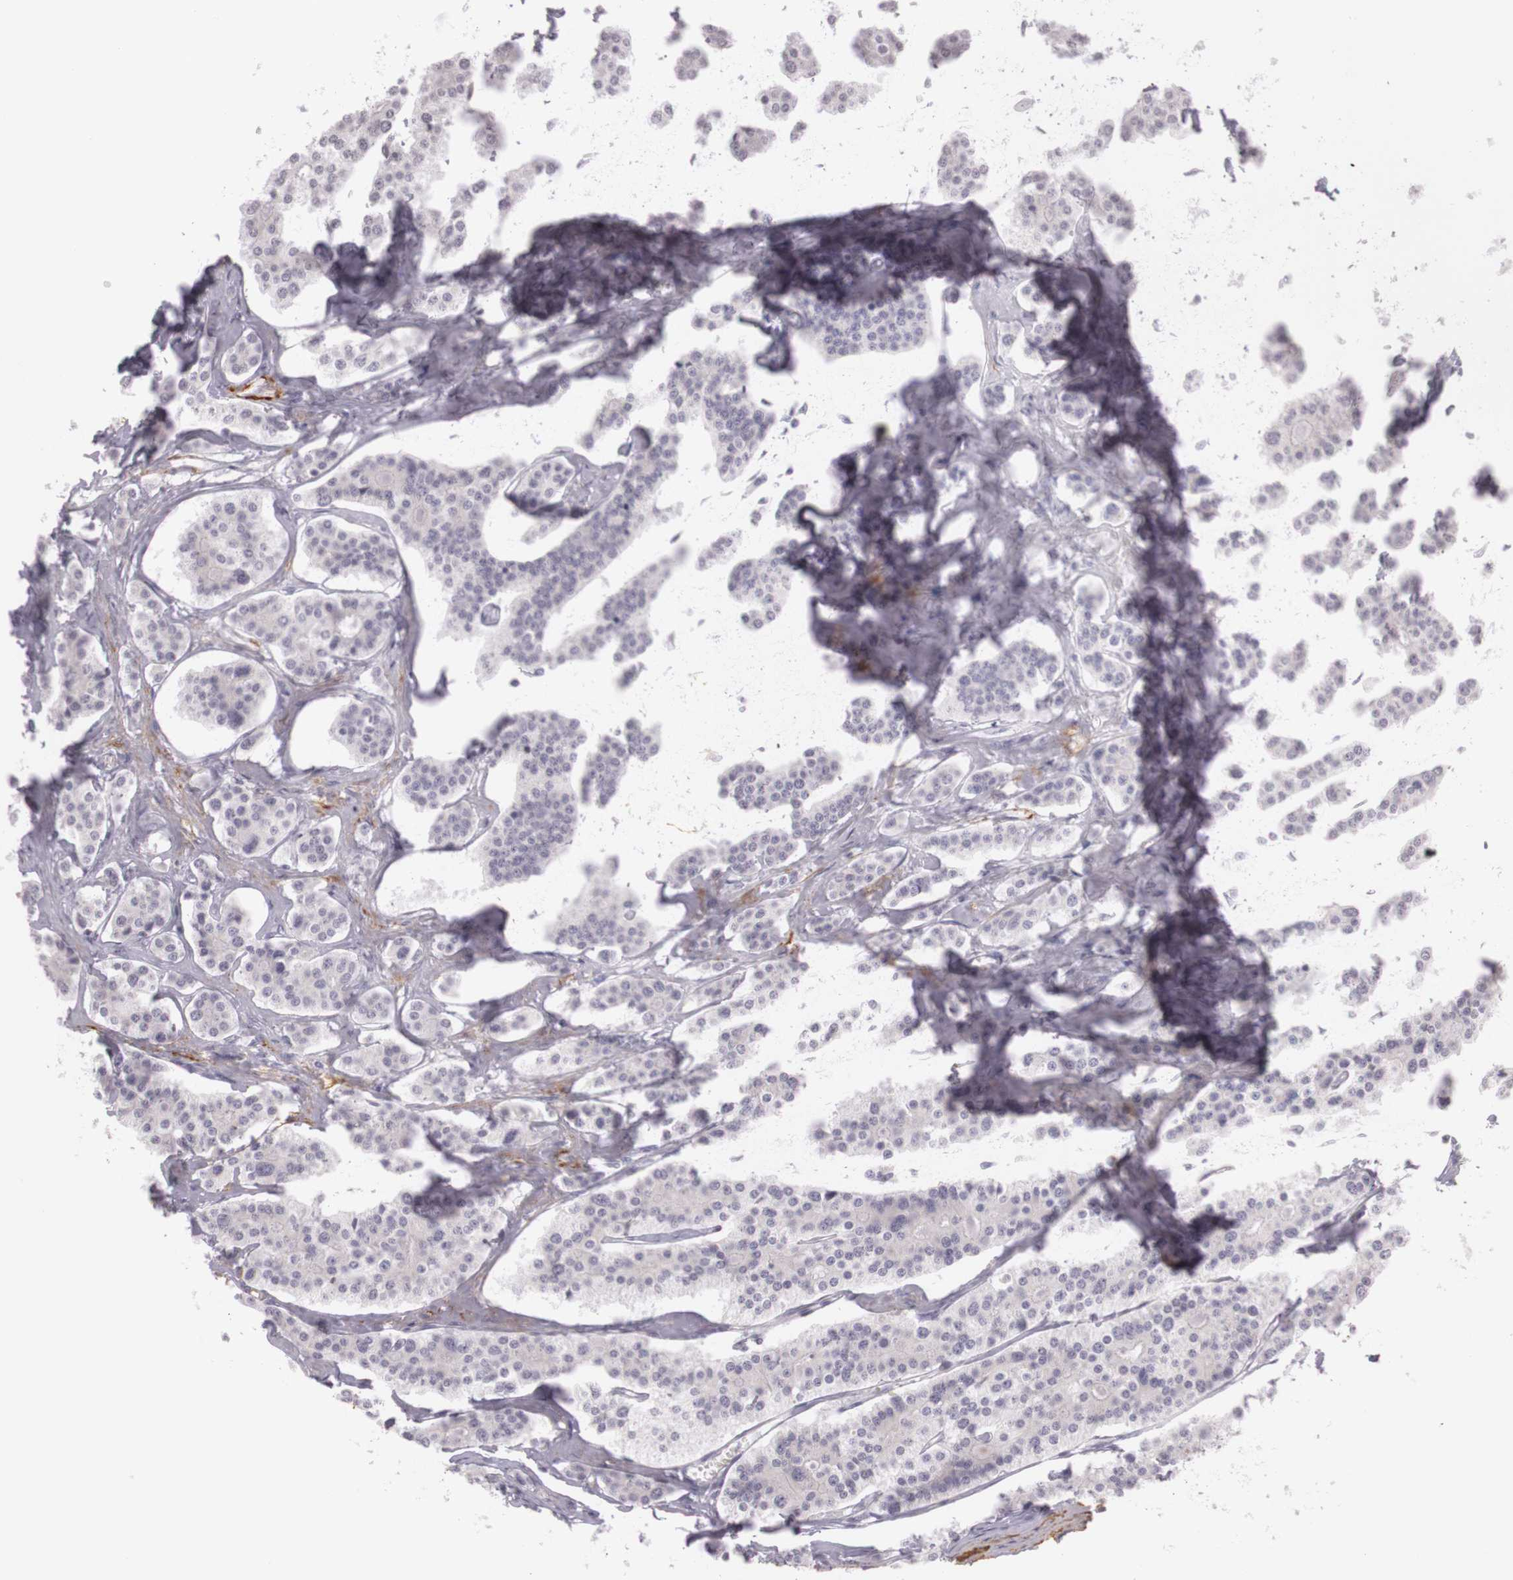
{"staining": {"intensity": "negative", "quantity": "none", "location": "none"}, "tissue": "carcinoid", "cell_type": "Tumor cells", "image_type": "cancer", "snomed": [{"axis": "morphology", "description": "Carcinoid, malignant, NOS"}, {"axis": "topography", "description": "Small intestine"}], "caption": "The photomicrograph demonstrates no staining of tumor cells in carcinoid.", "gene": "CNTN2", "patient": {"sex": "male", "age": 63}}